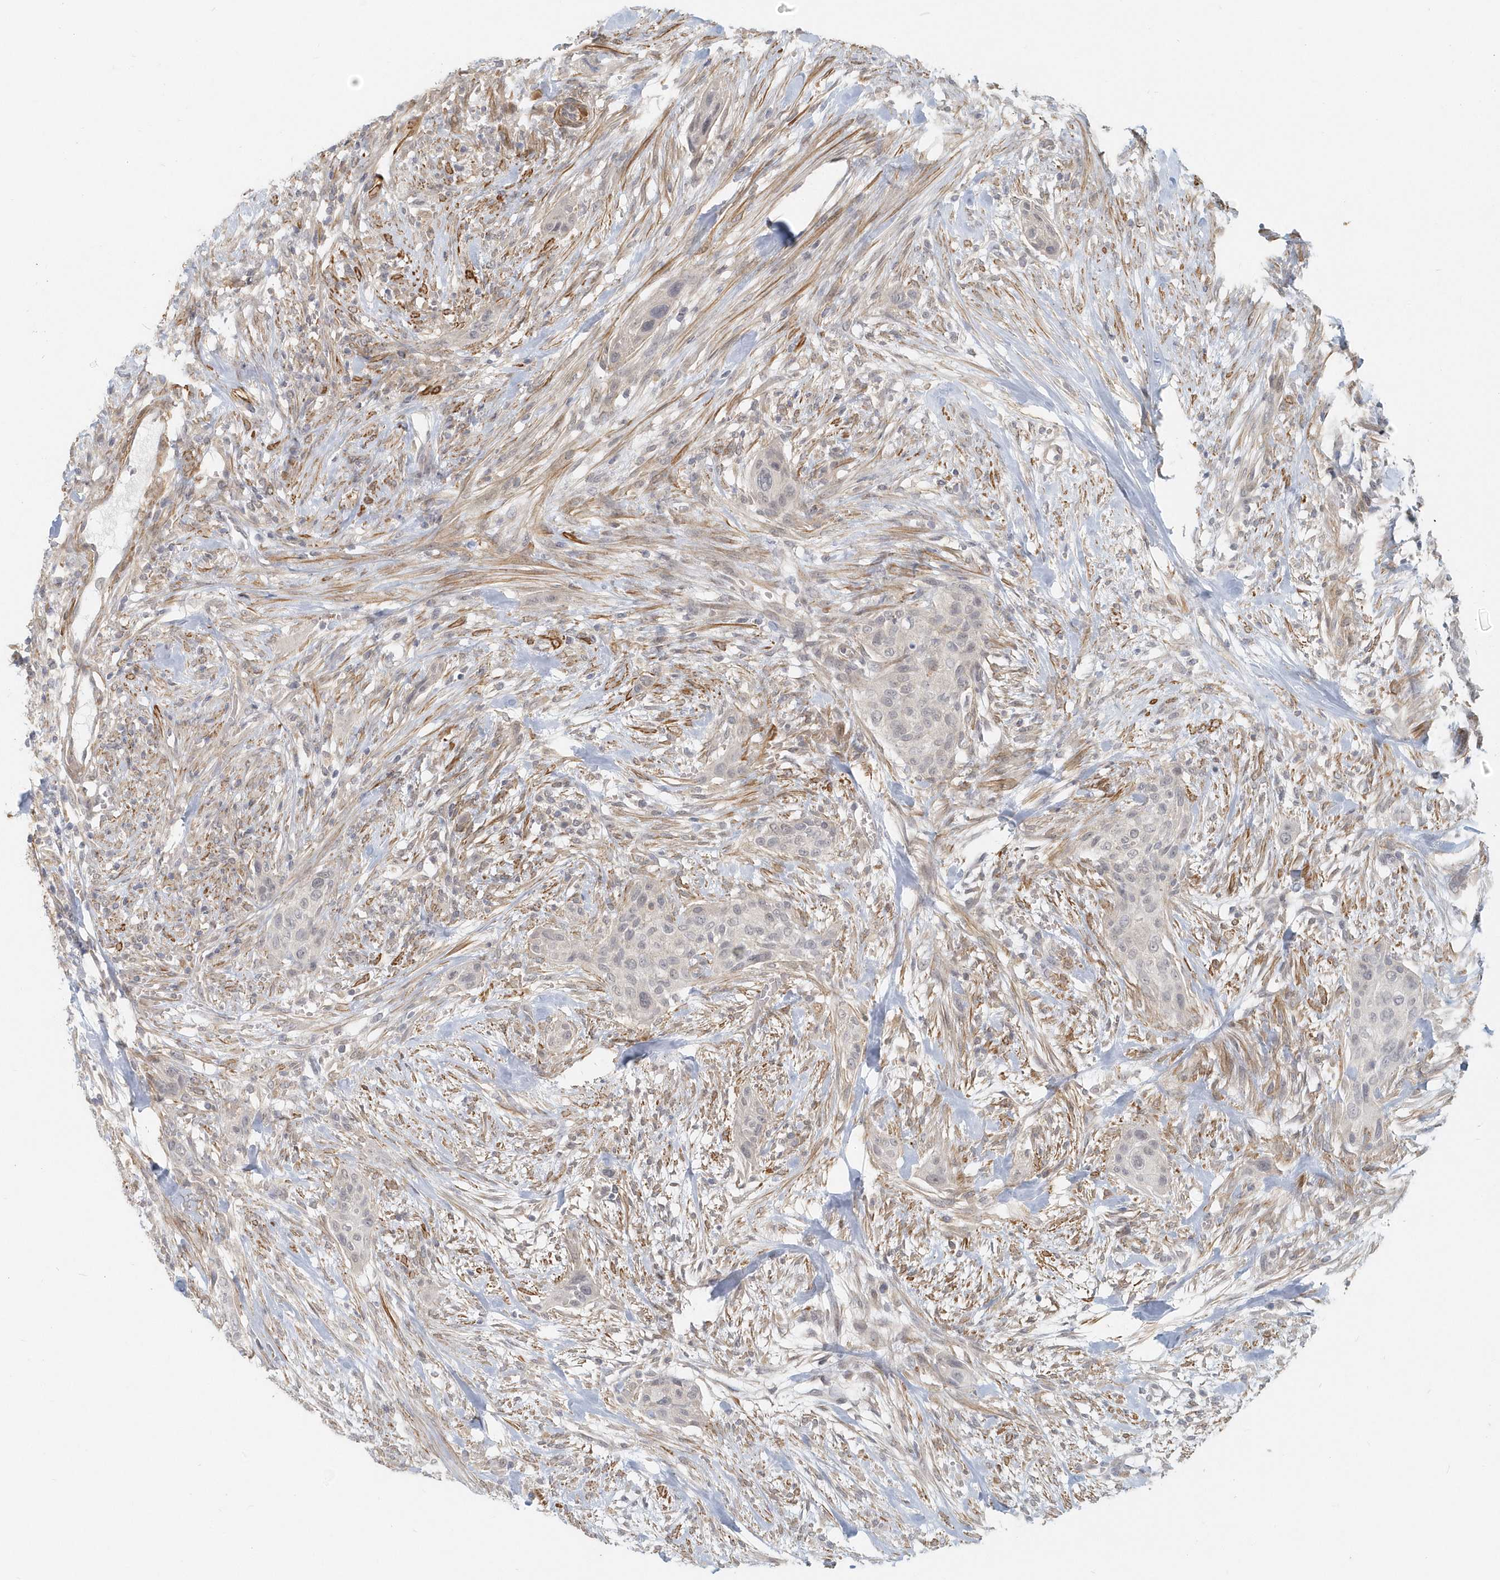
{"staining": {"intensity": "negative", "quantity": "none", "location": "none"}, "tissue": "urothelial cancer", "cell_type": "Tumor cells", "image_type": "cancer", "snomed": [{"axis": "morphology", "description": "Urothelial carcinoma, High grade"}, {"axis": "topography", "description": "Urinary bladder"}], "caption": "There is no significant positivity in tumor cells of urothelial cancer.", "gene": "NAPB", "patient": {"sex": "male", "age": 35}}